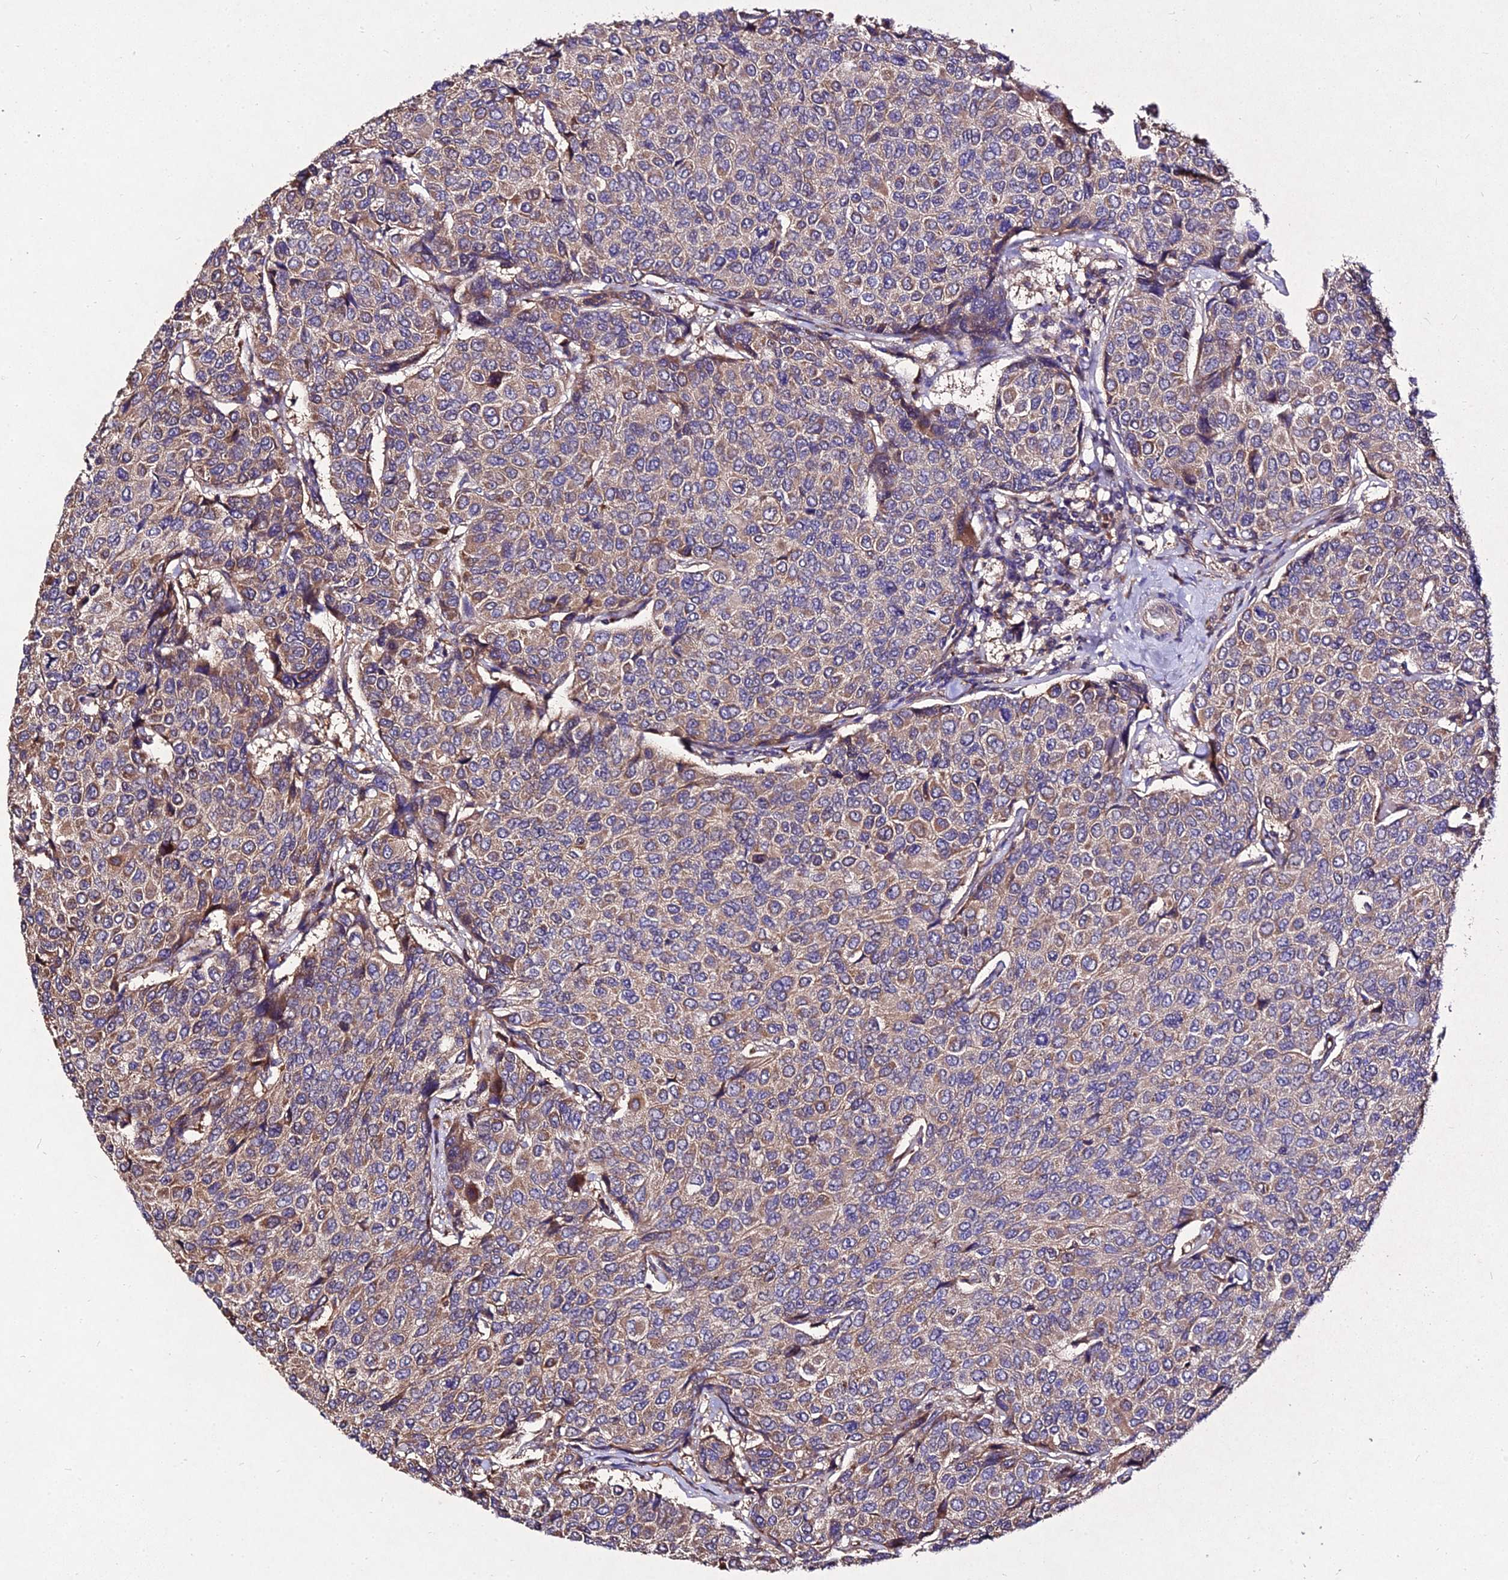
{"staining": {"intensity": "moderate", "quantity": ">75%", "location": "cytoplasmic/membranous"}, "tissue": "breast cancer", "cell_type": "Tumor cells", "image_type": "cancer", "snomed": [{"axis": "morphology", "description": "Duct carcinoma"}, {"axis": "topography", "description": "Breast"}], "caption": "A high-resolution histopathology image shows IHC staining of breast cancer (invasive ductal carcinoma), which displays moderate cytoplasmic/membranous expression in about >75% of tumor cells.", "gene": "AP3M2", "patient": {"sex": "female", "age": 55}}